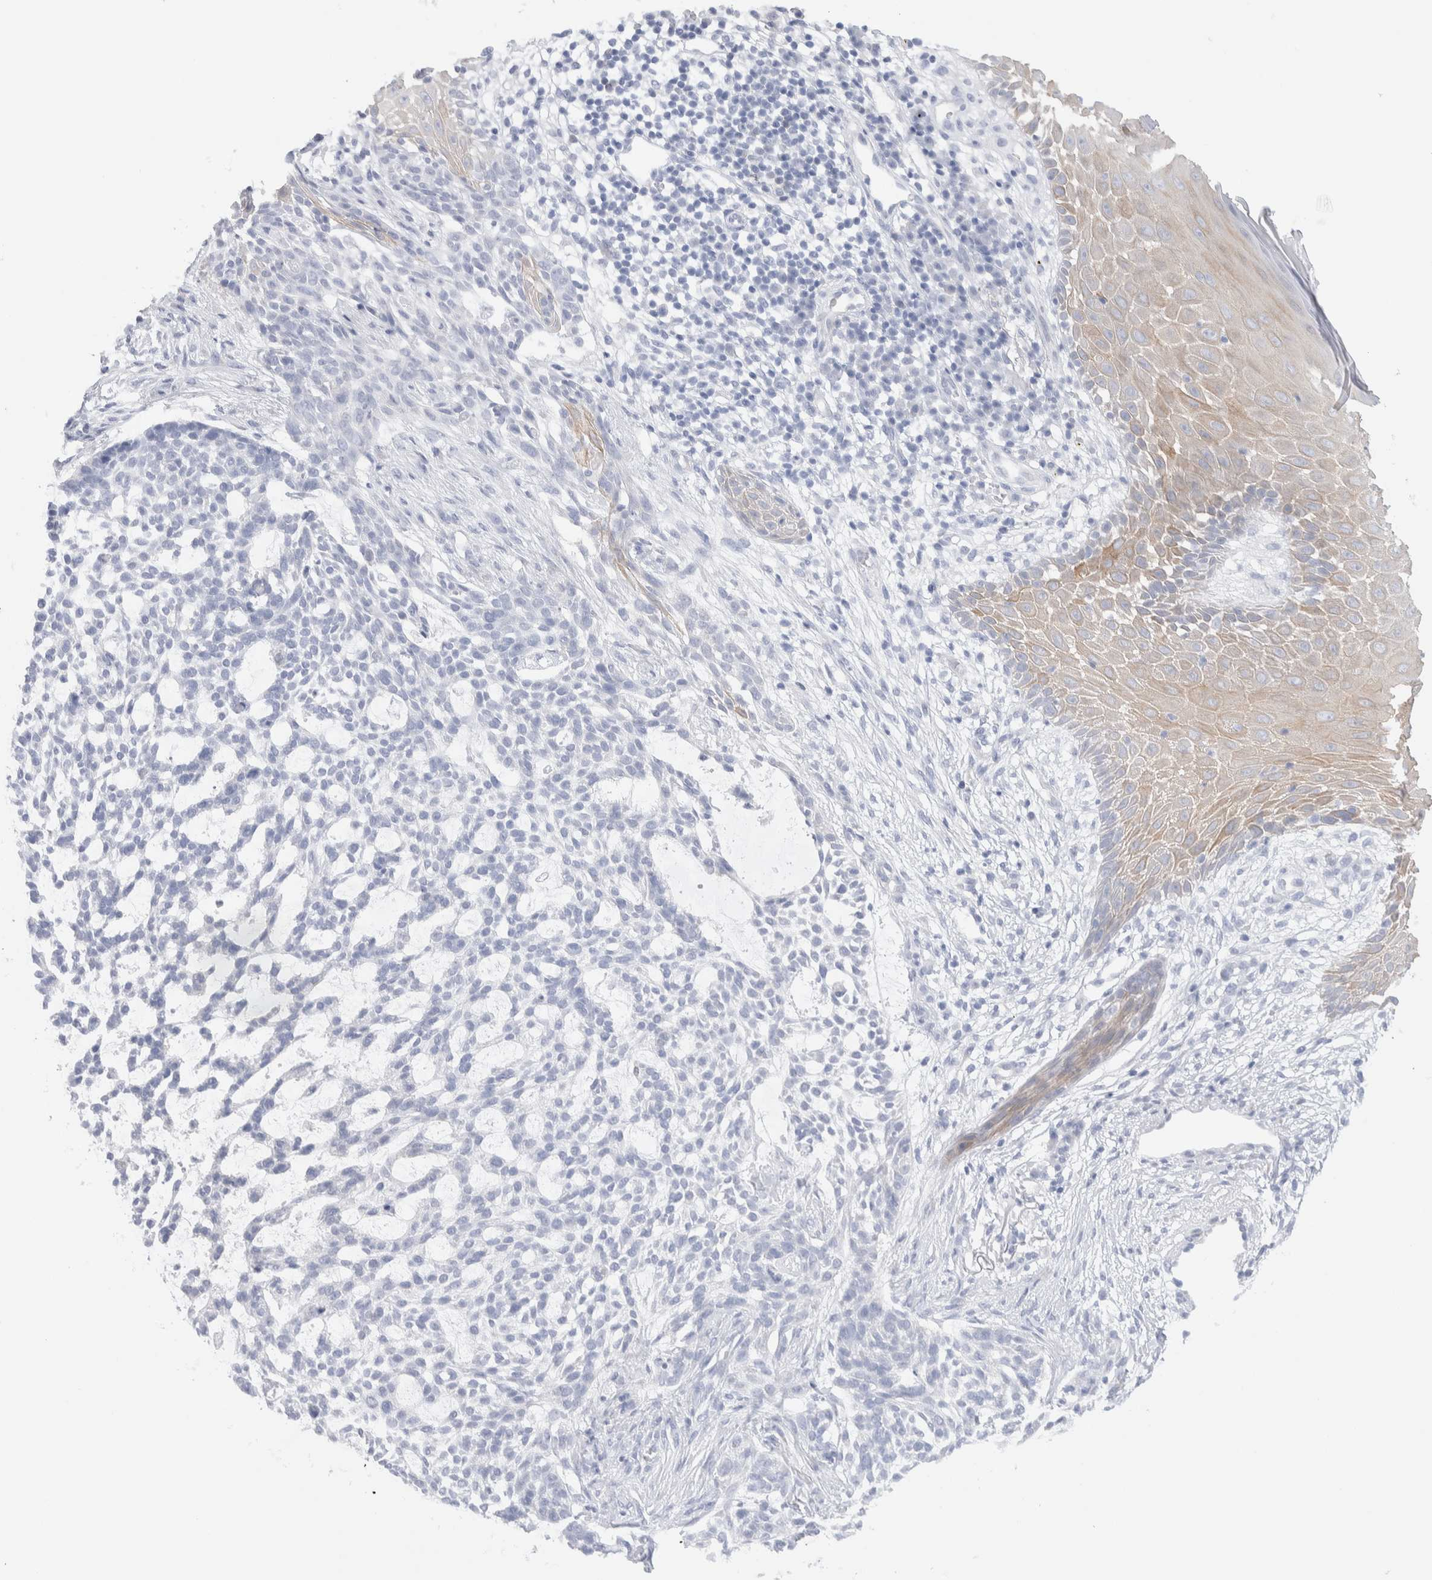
{"staining": {"intensity": "negative", "quantity": "none", "location": "none"}, "tissue": "skin cancer", "cell_type": "Tumor cells", "image_type": "cancer", "snomed": [{"axis": "morphology", "description": "Basal cell carcinoma"}, {"axis": "topography", "description": "Skin"}], "caption": "The immunohistochemistry photomicrograph has no significant positivity in tumor cells of skin cancer (basal cell carcinoma) tissue.", "gene": "C1orf112", "patient": {"sex": "female", "age": 64}}